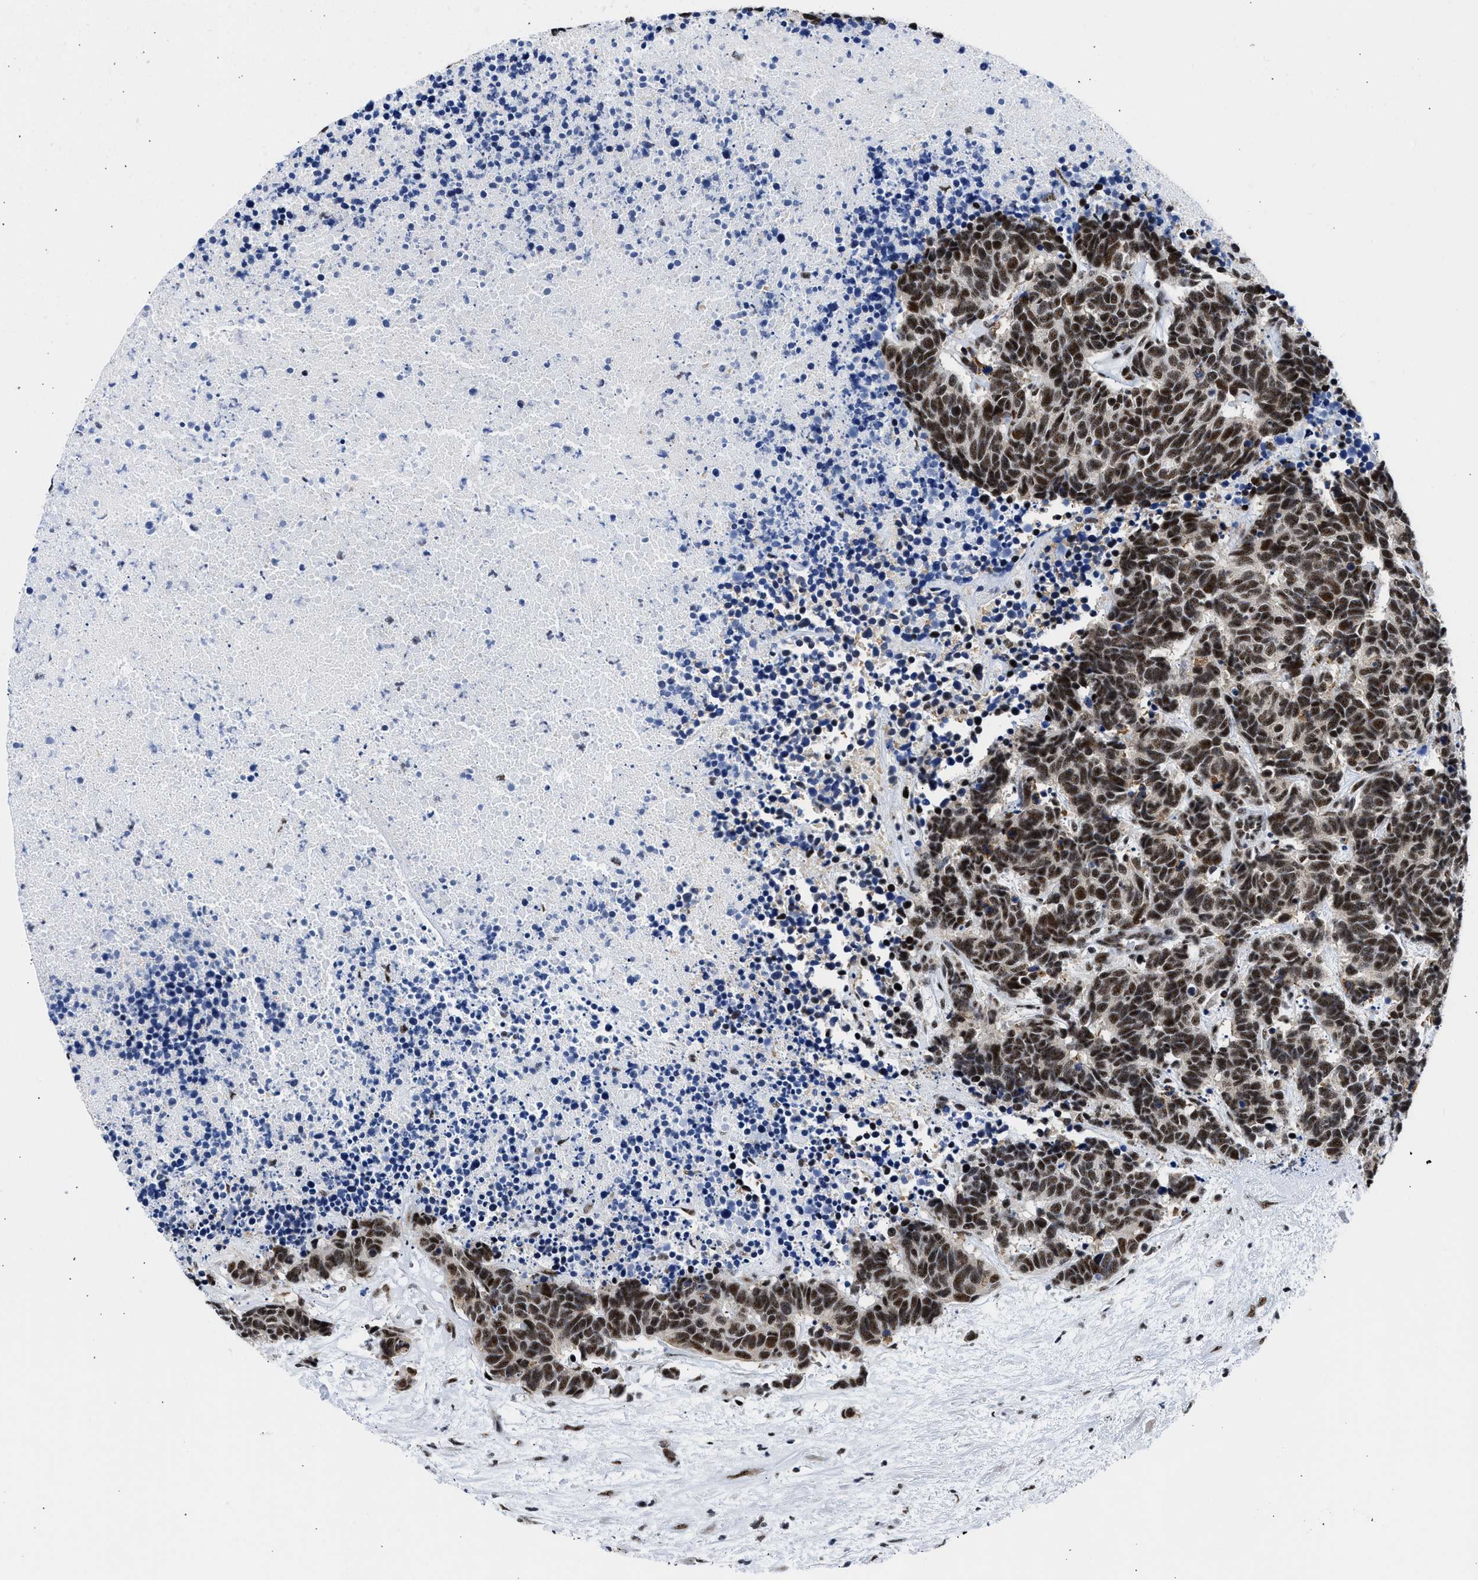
{"staining": {"intensity": "strong", "quantity": ">75%", "location": "nuclear"}, "tissue": "carcinoid", "cell_type": "Tumor cells", "image_type": "cancer", "snomed": [{"axis": "morphology", "description": "Carcinoma, NOS"}, {"axis": "morphology", "description": "Carcinoid, malignant, NOS"}, {"axis": "topography", "description": "Urinary bladder"}], "caption": "Immunohistochemical staining of carcinoid shows high levels of strong nuclear expression in about >75% of tumor cells.", "gene": "RBM8A", "patient": {"sex": "male", "age": 57}}